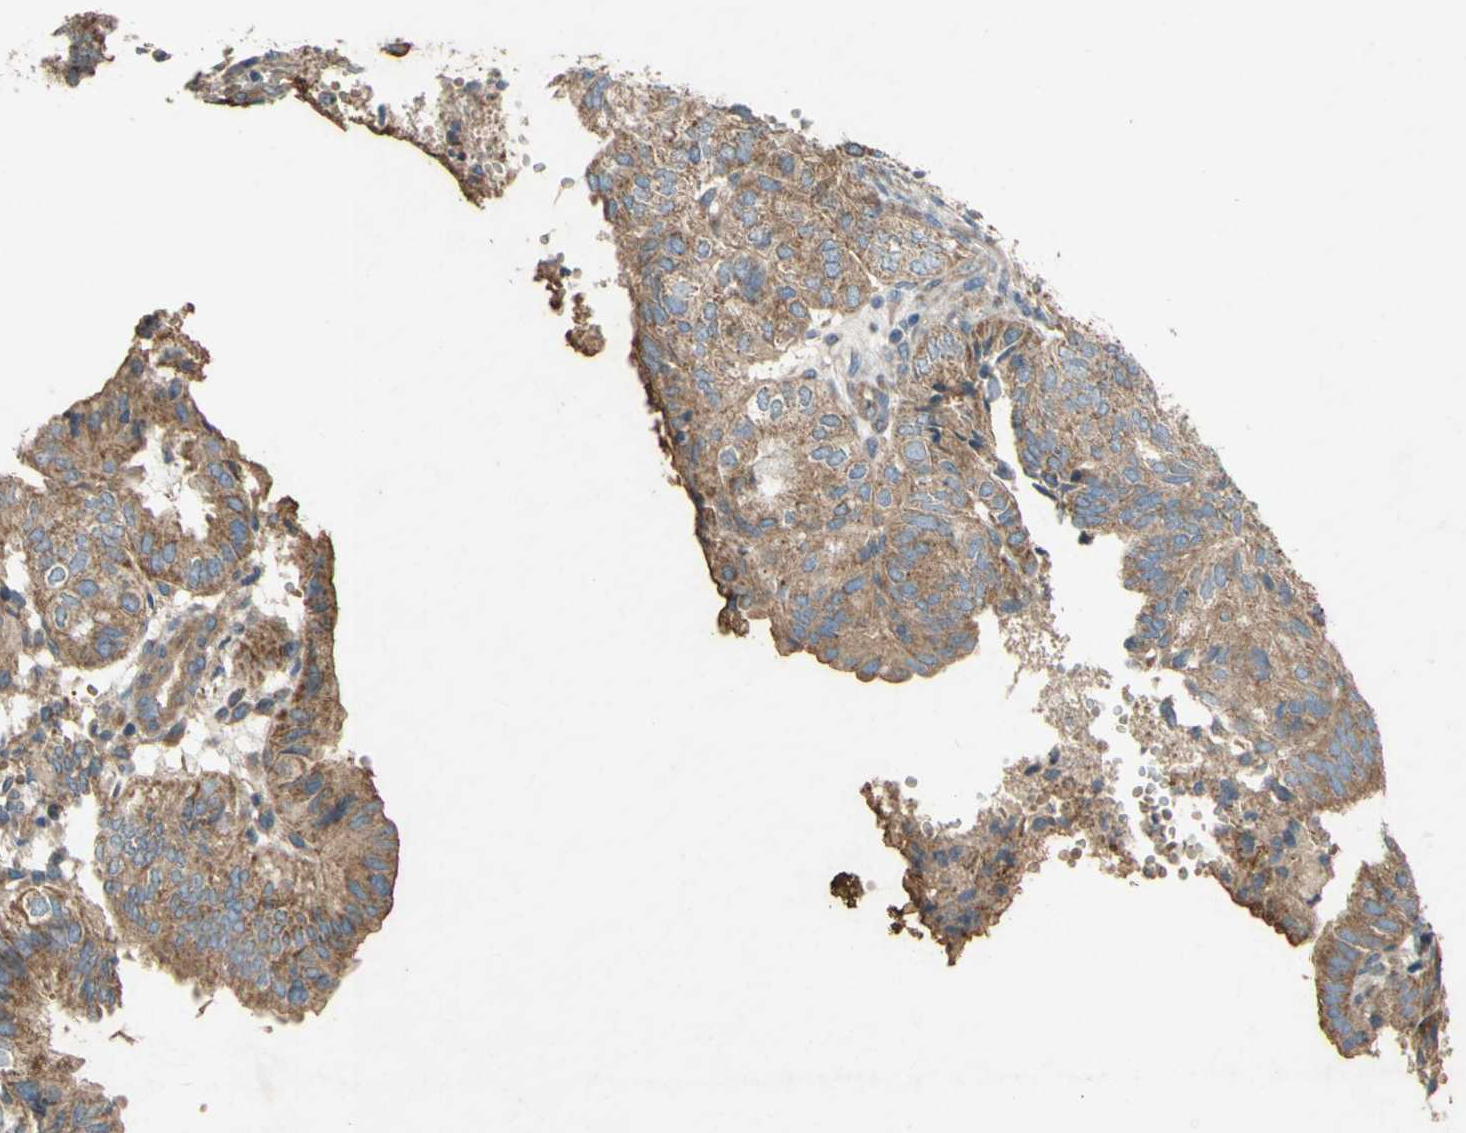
{"staining": {"intensity": "moderate", "quantity": ">75%", "location": "cytoplasmic/membranous"}, "tissue": "endometrial cancer", "cell_type": "Tumor cells", "image_type": "cancer", "snomed": [{"axis": "morphology", "description": "Adenocarcinoma, NOS"}, {"axis": "topography", "description": "Uterus"}], "caption": "Protein staining exhibits moderate cytoplasmic/membranous staining in about >75% of tumor cells in endometrial cancer.", "gene": "TST", "patient": {"sex": "female", "age": 60}}